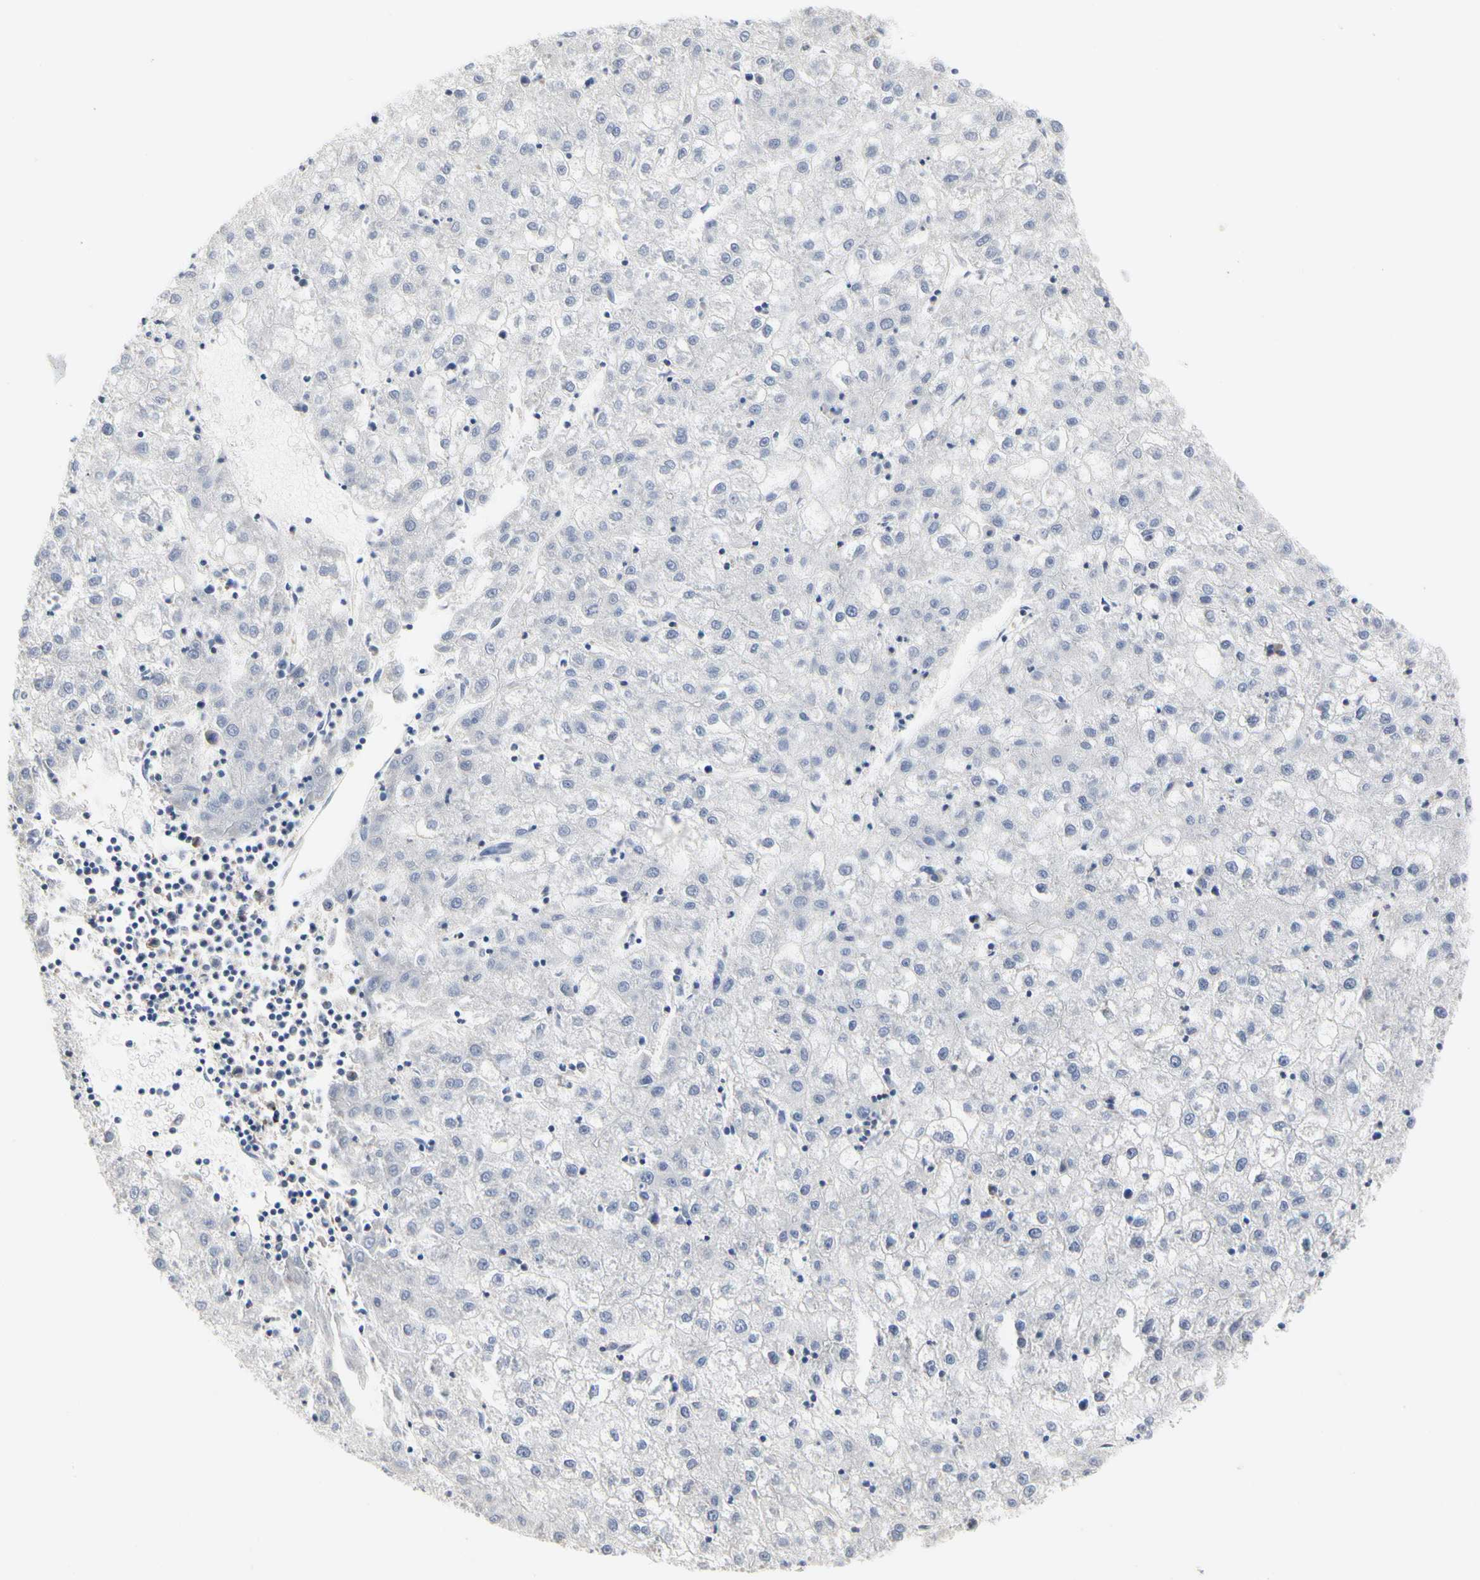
{"staining": {"intensity": "negative", "quantity": "none", "location": "none"}, "tissue": "liver cancer", "cell_type": "Tumor cells", "image_type": "cancer", "snomed": [{"axis": "morphology", "description": "Carcinoma, Hepatocellular, NOS"}, {"axis": "topography", "description": "Liver"}], "caption": "Immunohistochemistry micrograph of neoplastic tissue: liver hepatocellular carcinoma stained with DAB (3,3'-diaminobenzidine) shows no significant protein positivity in tumor cells.", "gene": "SHANK2", "patient": {"sex": "male", "age": 72}}